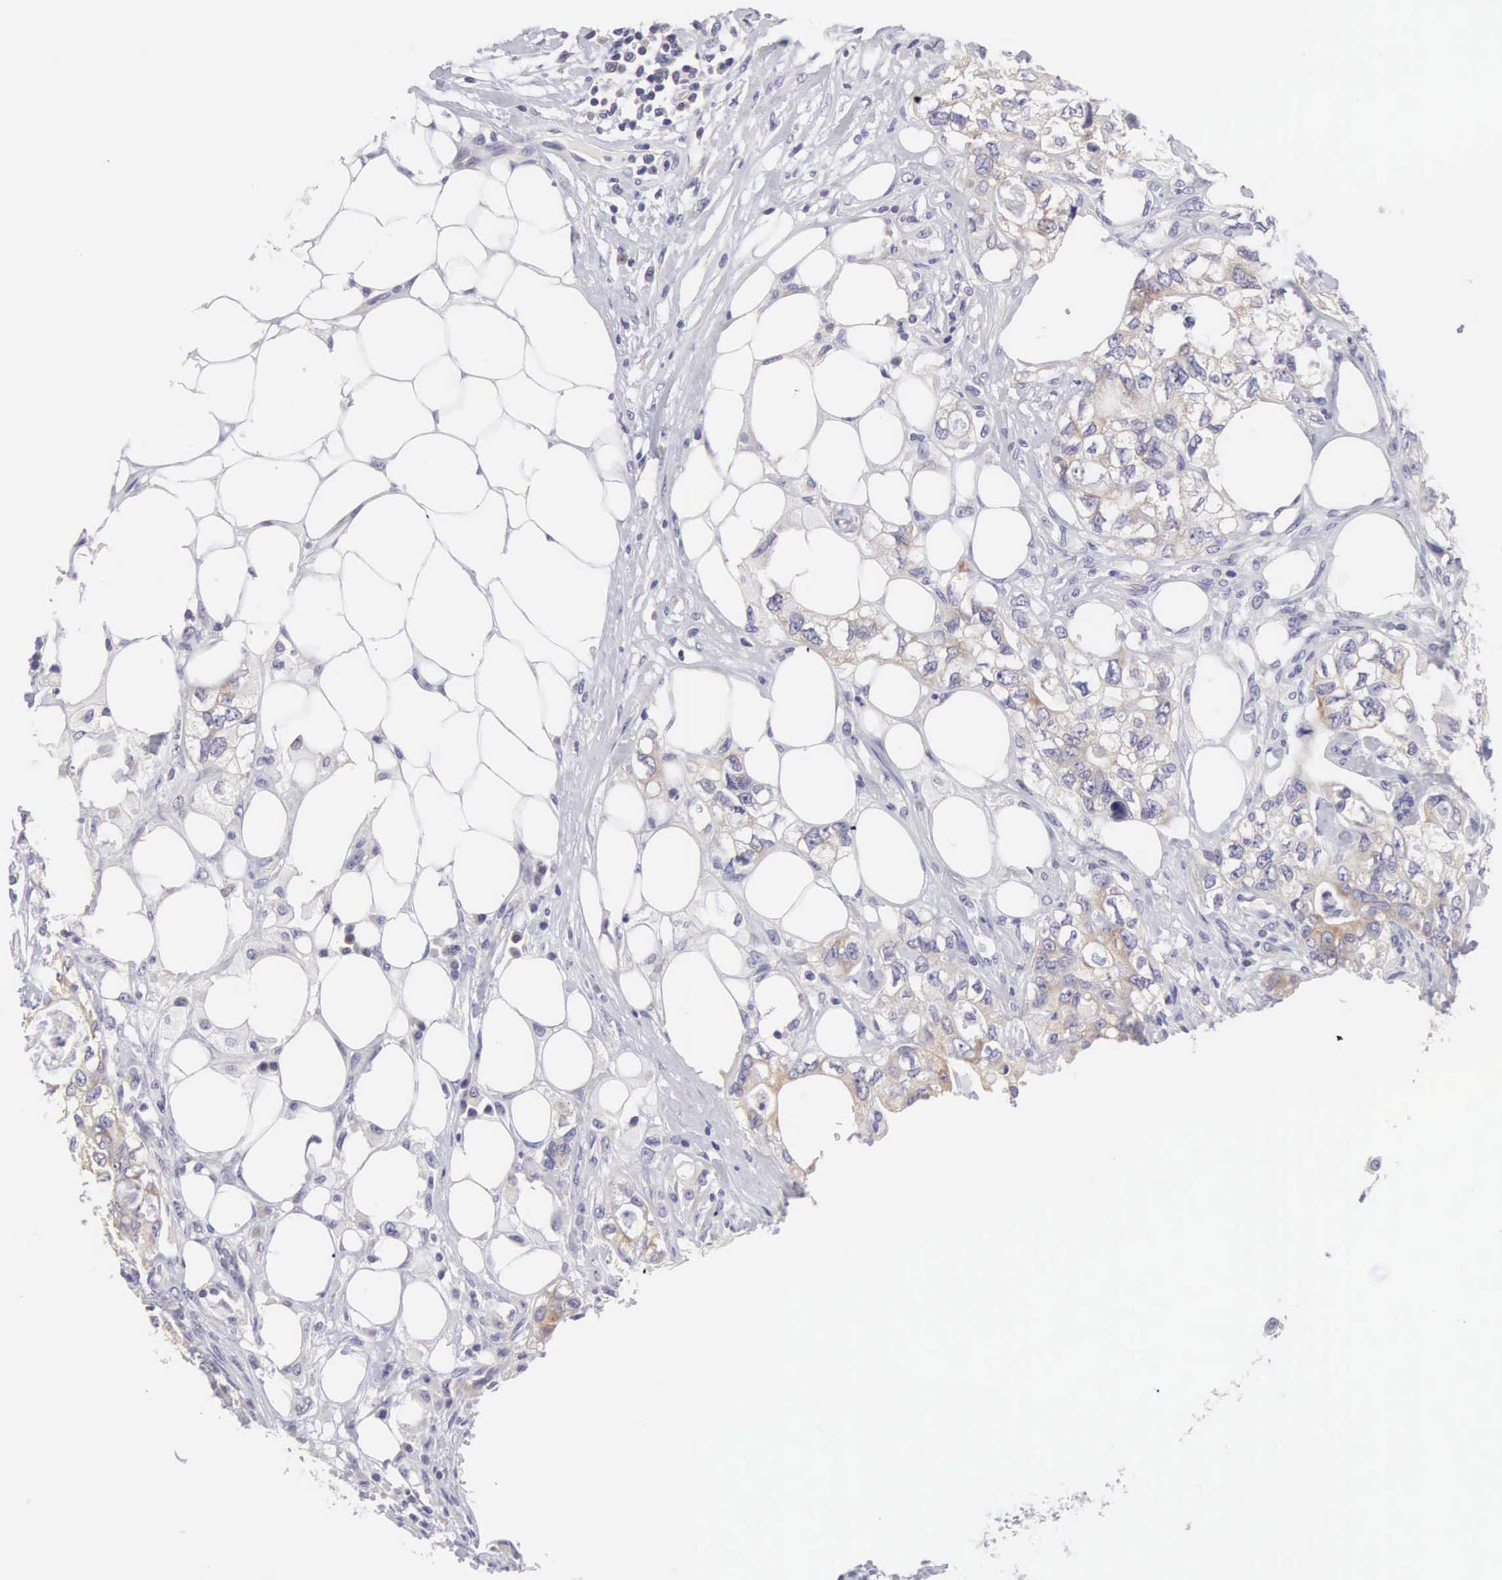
{"staining": {"intensity": "negative", "quantity": "none", "location": "none"}, "tissue": "colorectal cancer", "cell_type": "Tumor cells", "image_type": "cancer", "snomed": [{"axis": "morphology", "description": "Adenocarcinoma, NOS"}, {"axis": "topography", "description": "Rectum"}], "caption": "This is an immunohistochemistry histopathology image of colorectal adenocarcinoma. There is no positivity in tumor cells.", "gene": "SLITRK4", "patient": {"sex": "female", "age": 57}}